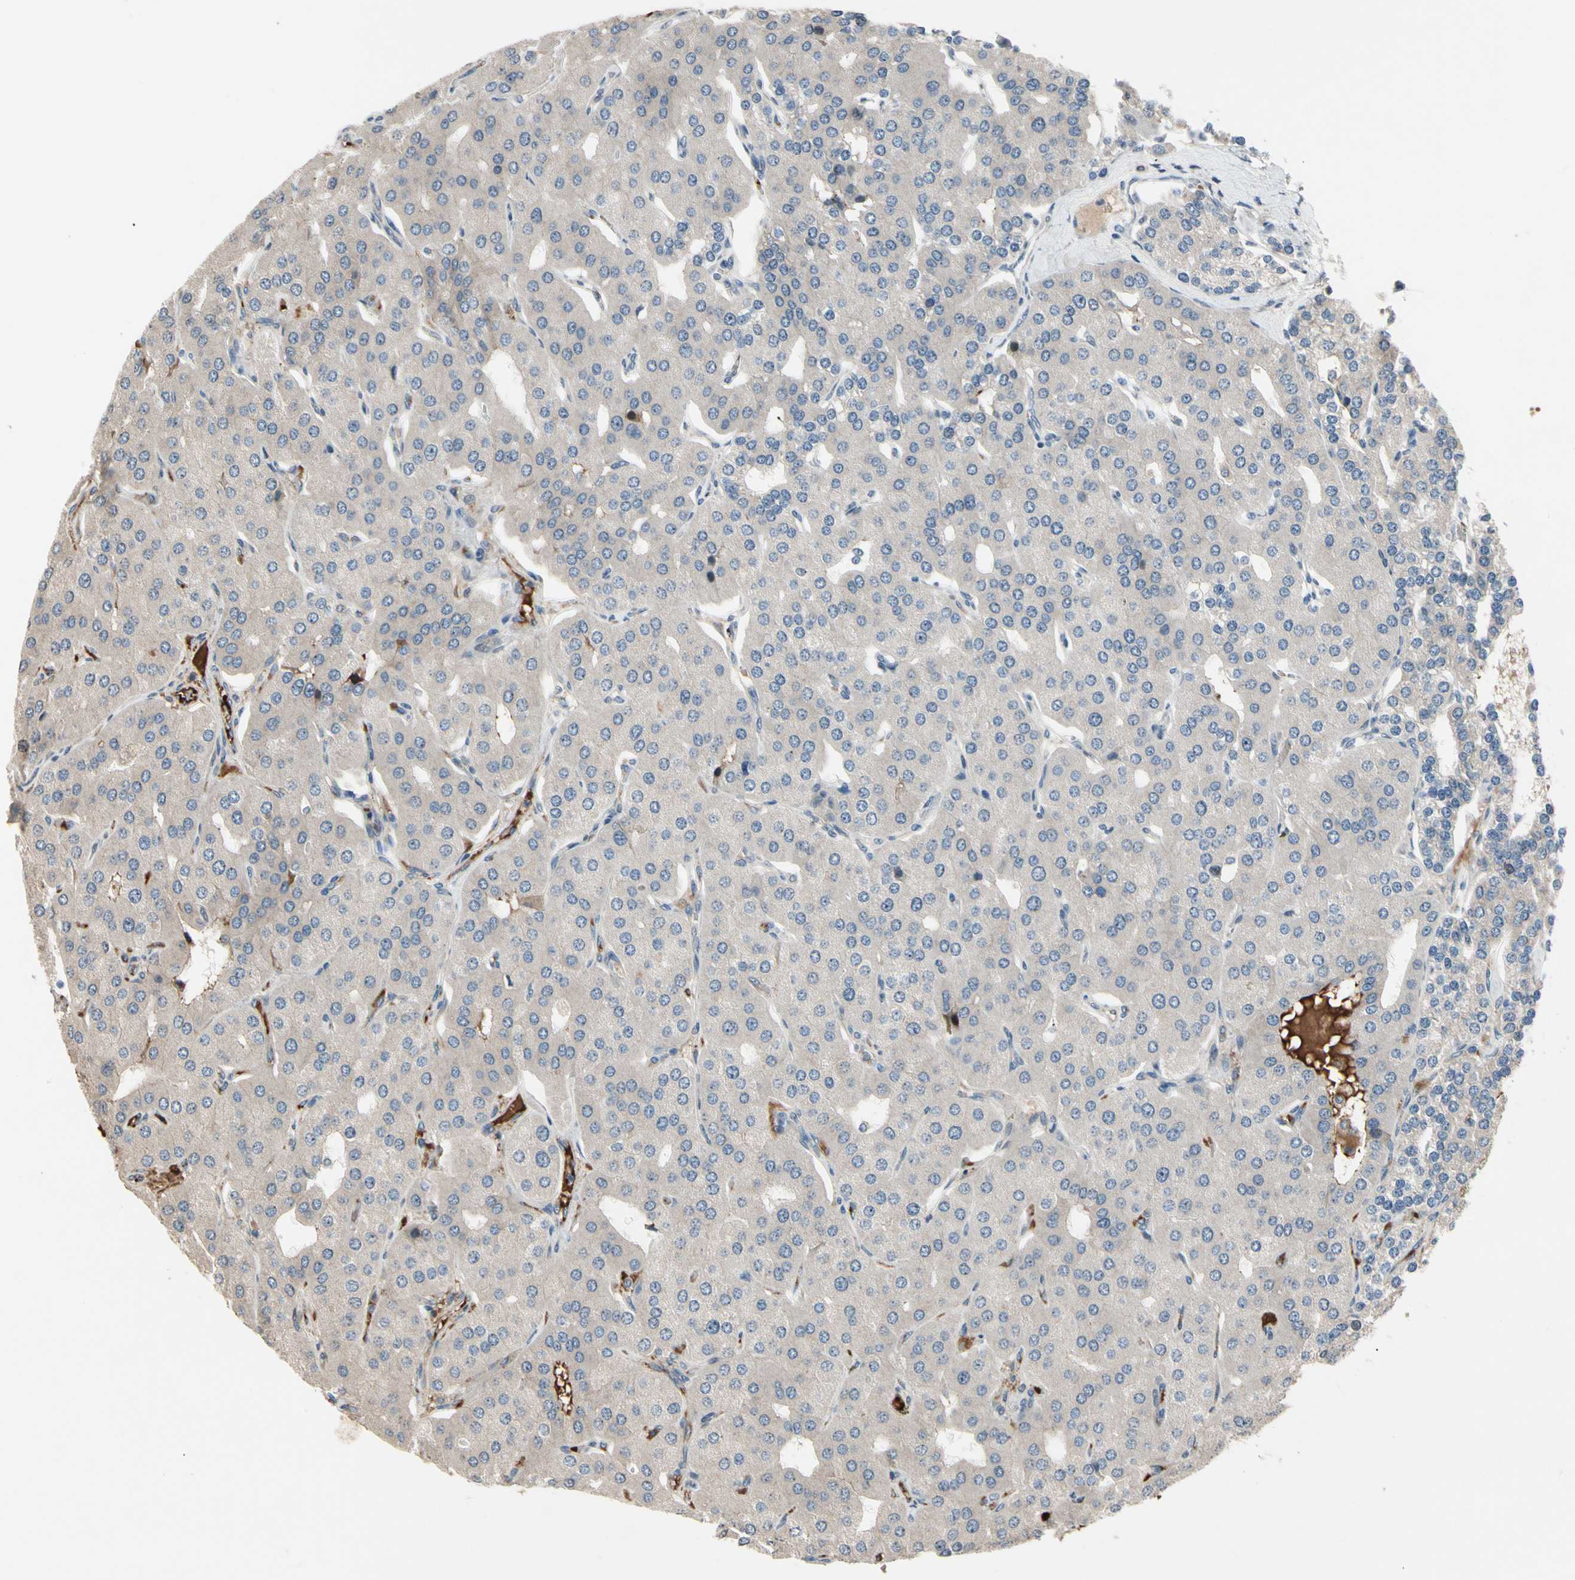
{"staining": {"intensity": "weak", "quantity": ">75%", "location": "cytoplasmic/membranous,nuclear"}, "tissue": "parathyroid gland", "cell_type": "Glandular cells", "image_type": "normal", "snomed": [{"axis": "morphology", "description": "Normal tissue, NOS"}, {"axis": "morphology", "description": "Adenoma, NOS"}, {"axis": "topography", "description": "Parathyroid gland"}], "caption": "Unremarkable parathyroid gland was stained to show a protein in brown. There is low levels of weak cytoplasmic/membranous,nuclear positivity in approximately >75% of glandular cells.", "gene": "SNX29", "patient": {"sex": "female", "age": 86}}